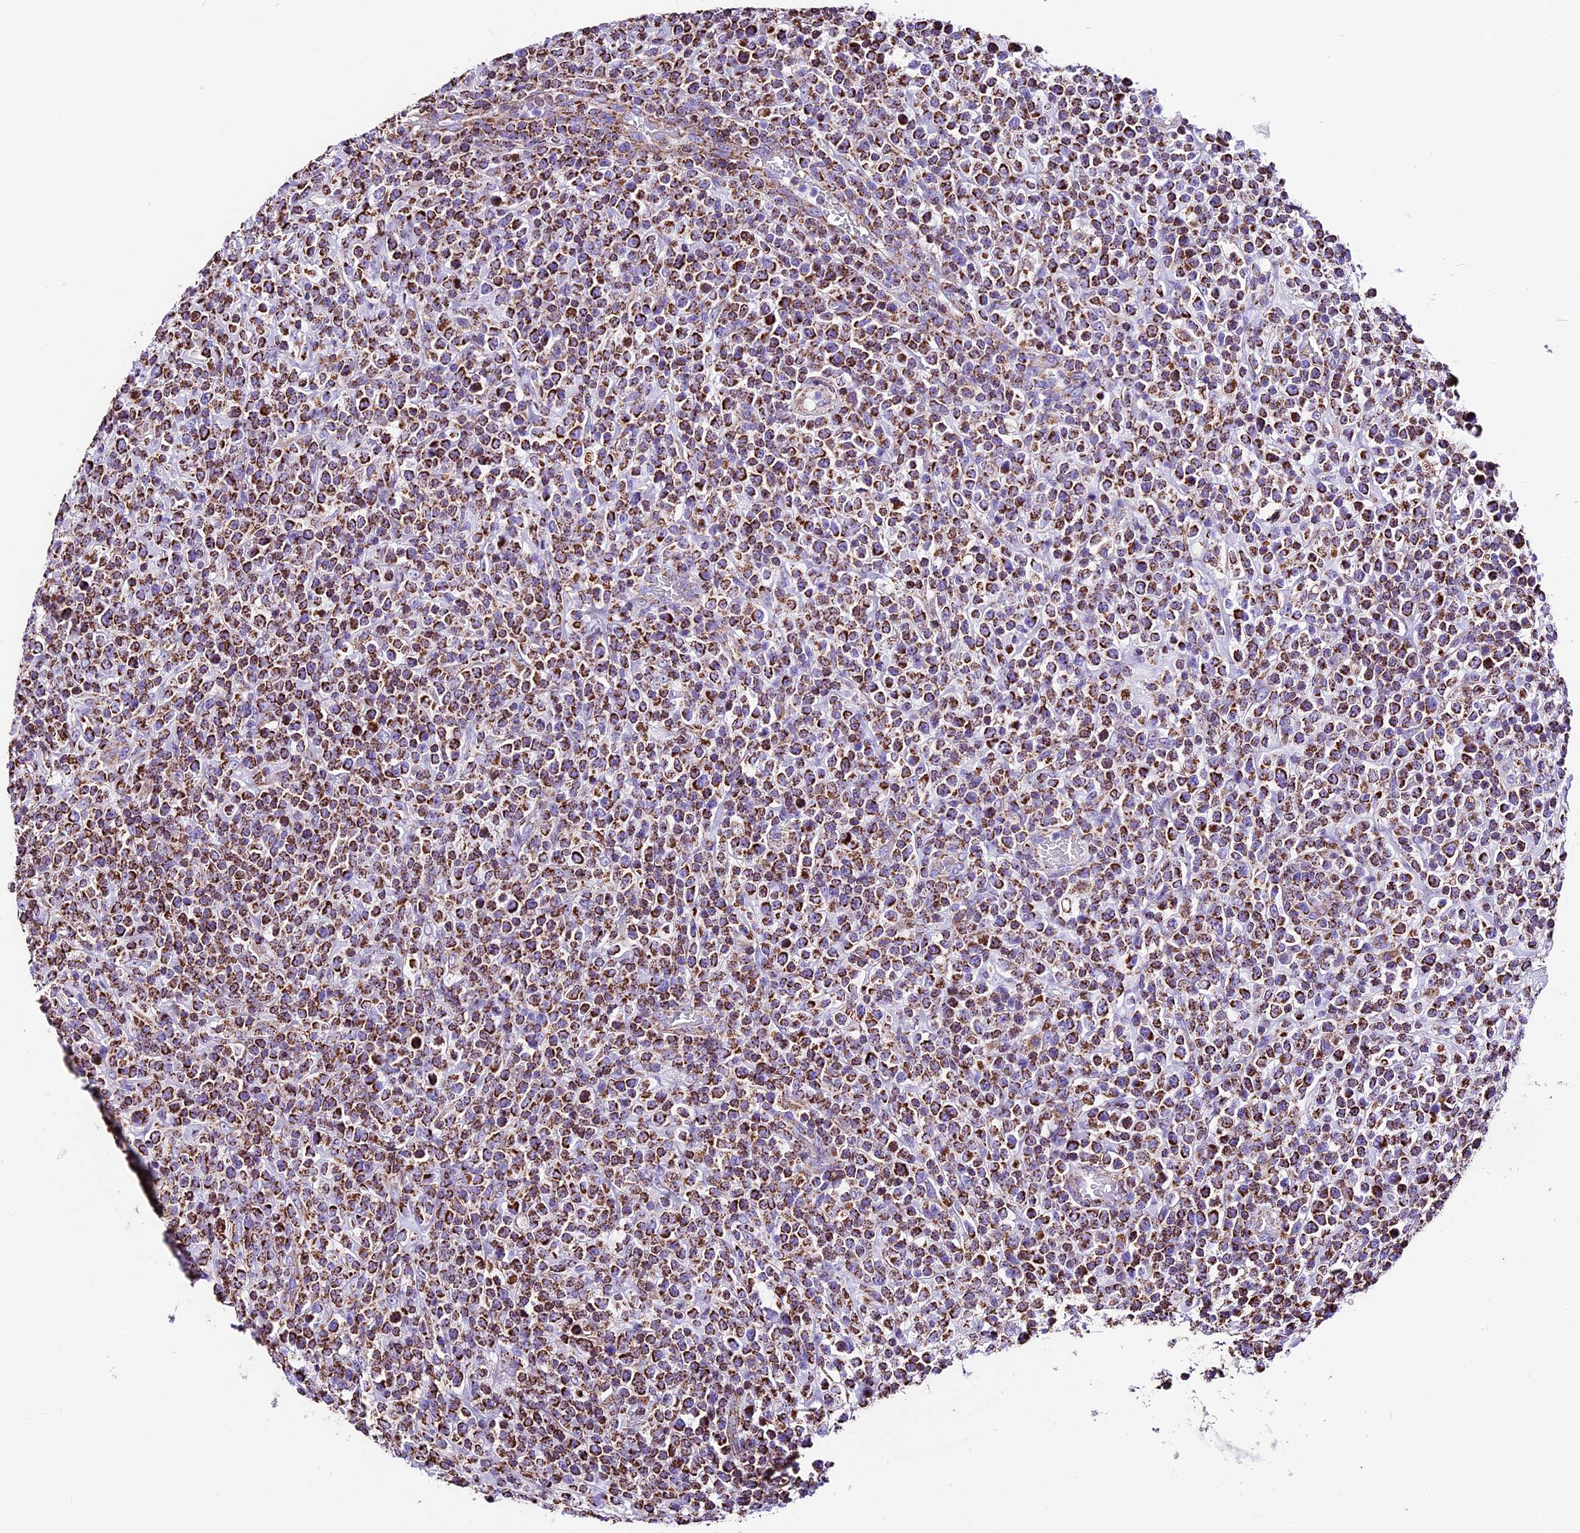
{"staining": {"intensity": "strong", "quantity": ">75%", "location": "cytoplasmic/membranous"}, "tissue": "lymphoma", "cell_type": "Tumor cells", "image_type": "cancer", "snomed": [{"axis": "morphology", "description": "Malignant lymphoma, non-Hodgkin's type, High grade"}, {"axis": "topography", "description": "Colon"}], "caption": "This image shows malignant lymphoma, non-Hodgkin's type (high-grade) stained with IHC to label a protein in brown. The cytoplasmic/membranous of tumor cells show strong positivity for the protein. Nuclei are counter-stained blue.", "gene": "DCAF5", "patient": {"sex": "female", "age": 53}}